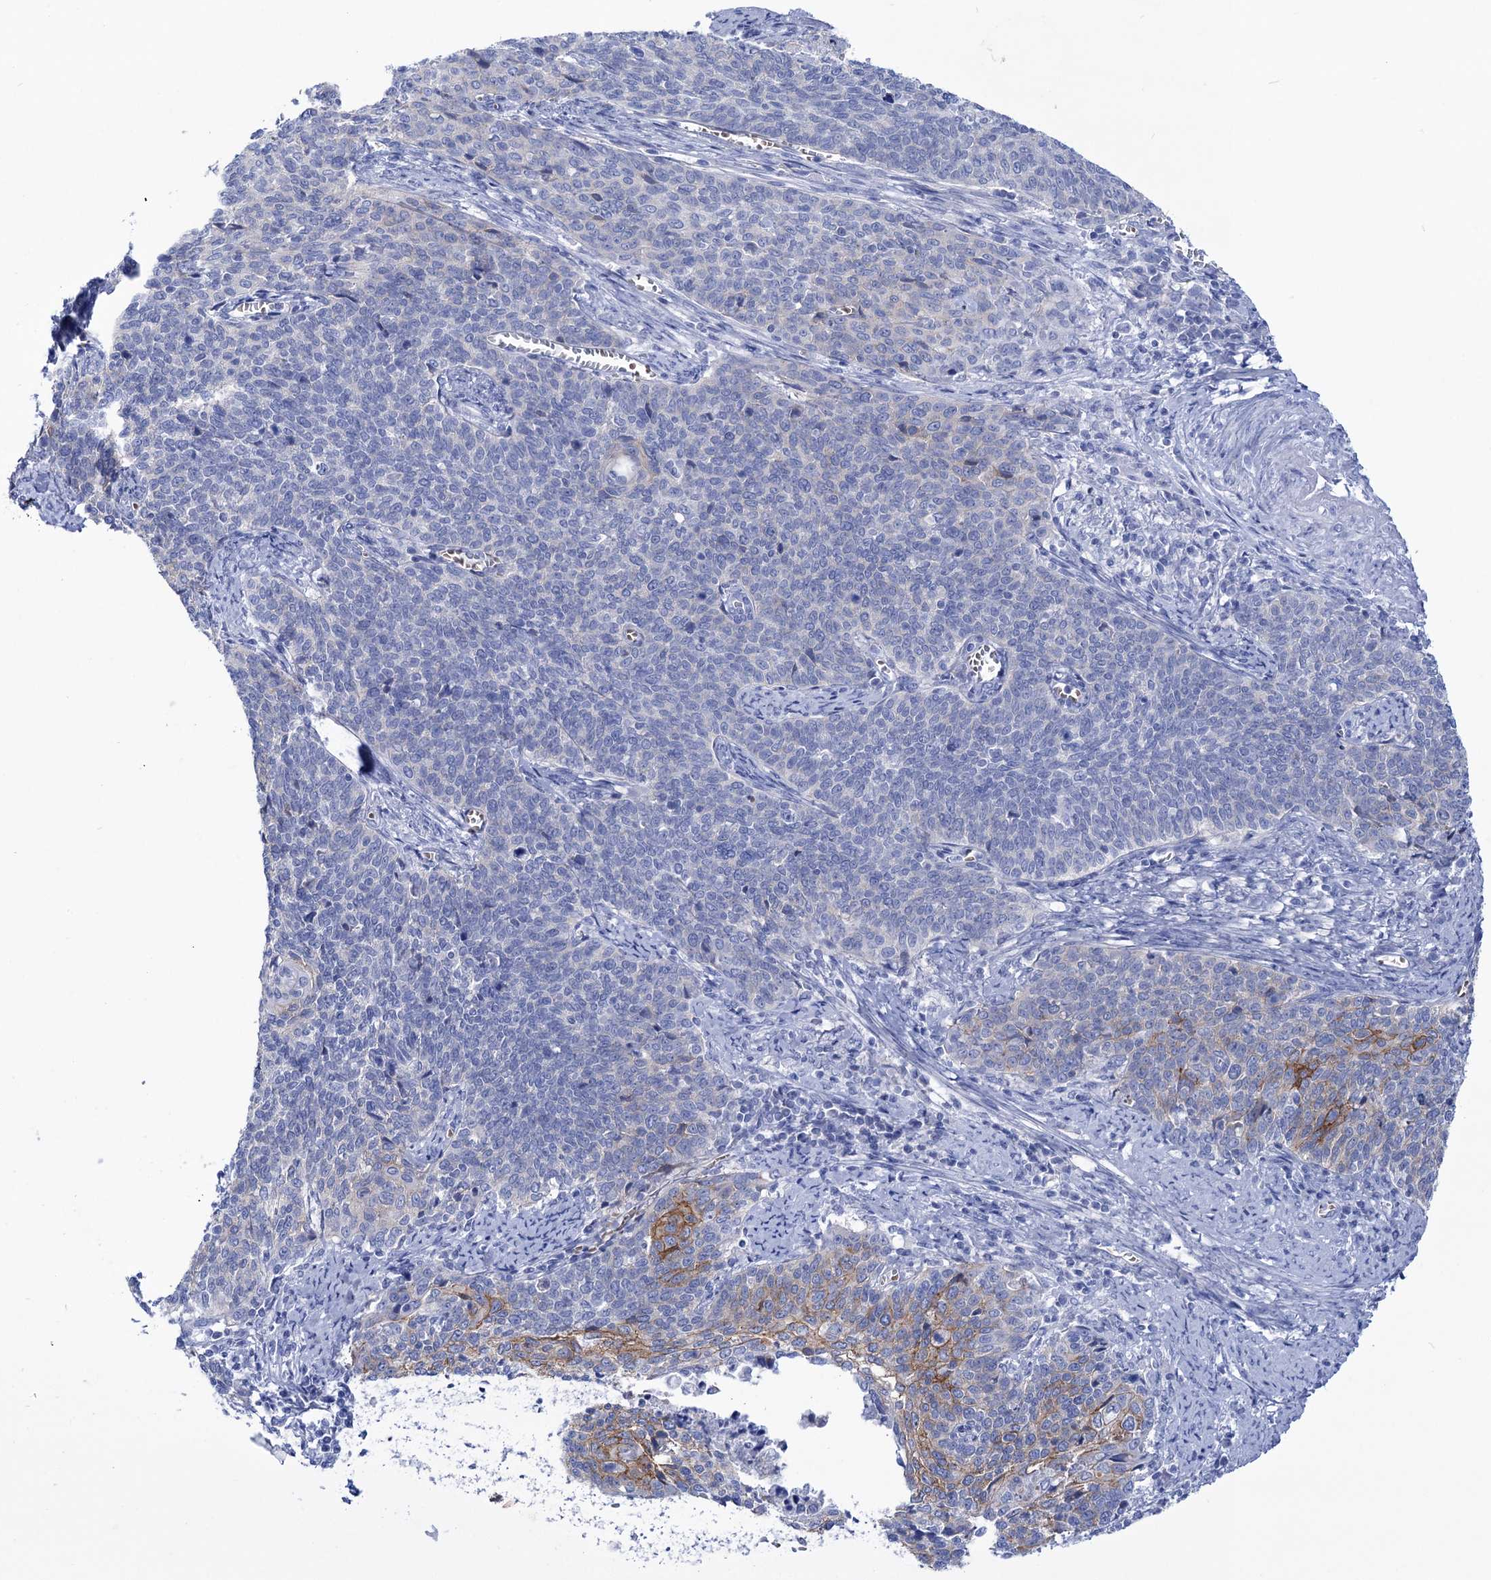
{"staining": {"intensity": "moderate", "quantity": "<25%", "location": "cytoplasmic/membranous"}, "tissue": "cervical cancer", "cell_type": "Tumor cells", "image_type": "cancer", "snomed": [{"axis": "morphology", "description": "Squamous cell carcinoma, NOS"}, {"axis": "topography", "description": "Cervix"}], "caption": "Cervical cancer stained for a protein (brown) exhibits moderate cytoplasmic/membranous positive positivity in approximately <25% of tumor cells.", "gene": "YARS2", "patient": {"sex": "female", "age": 39}}